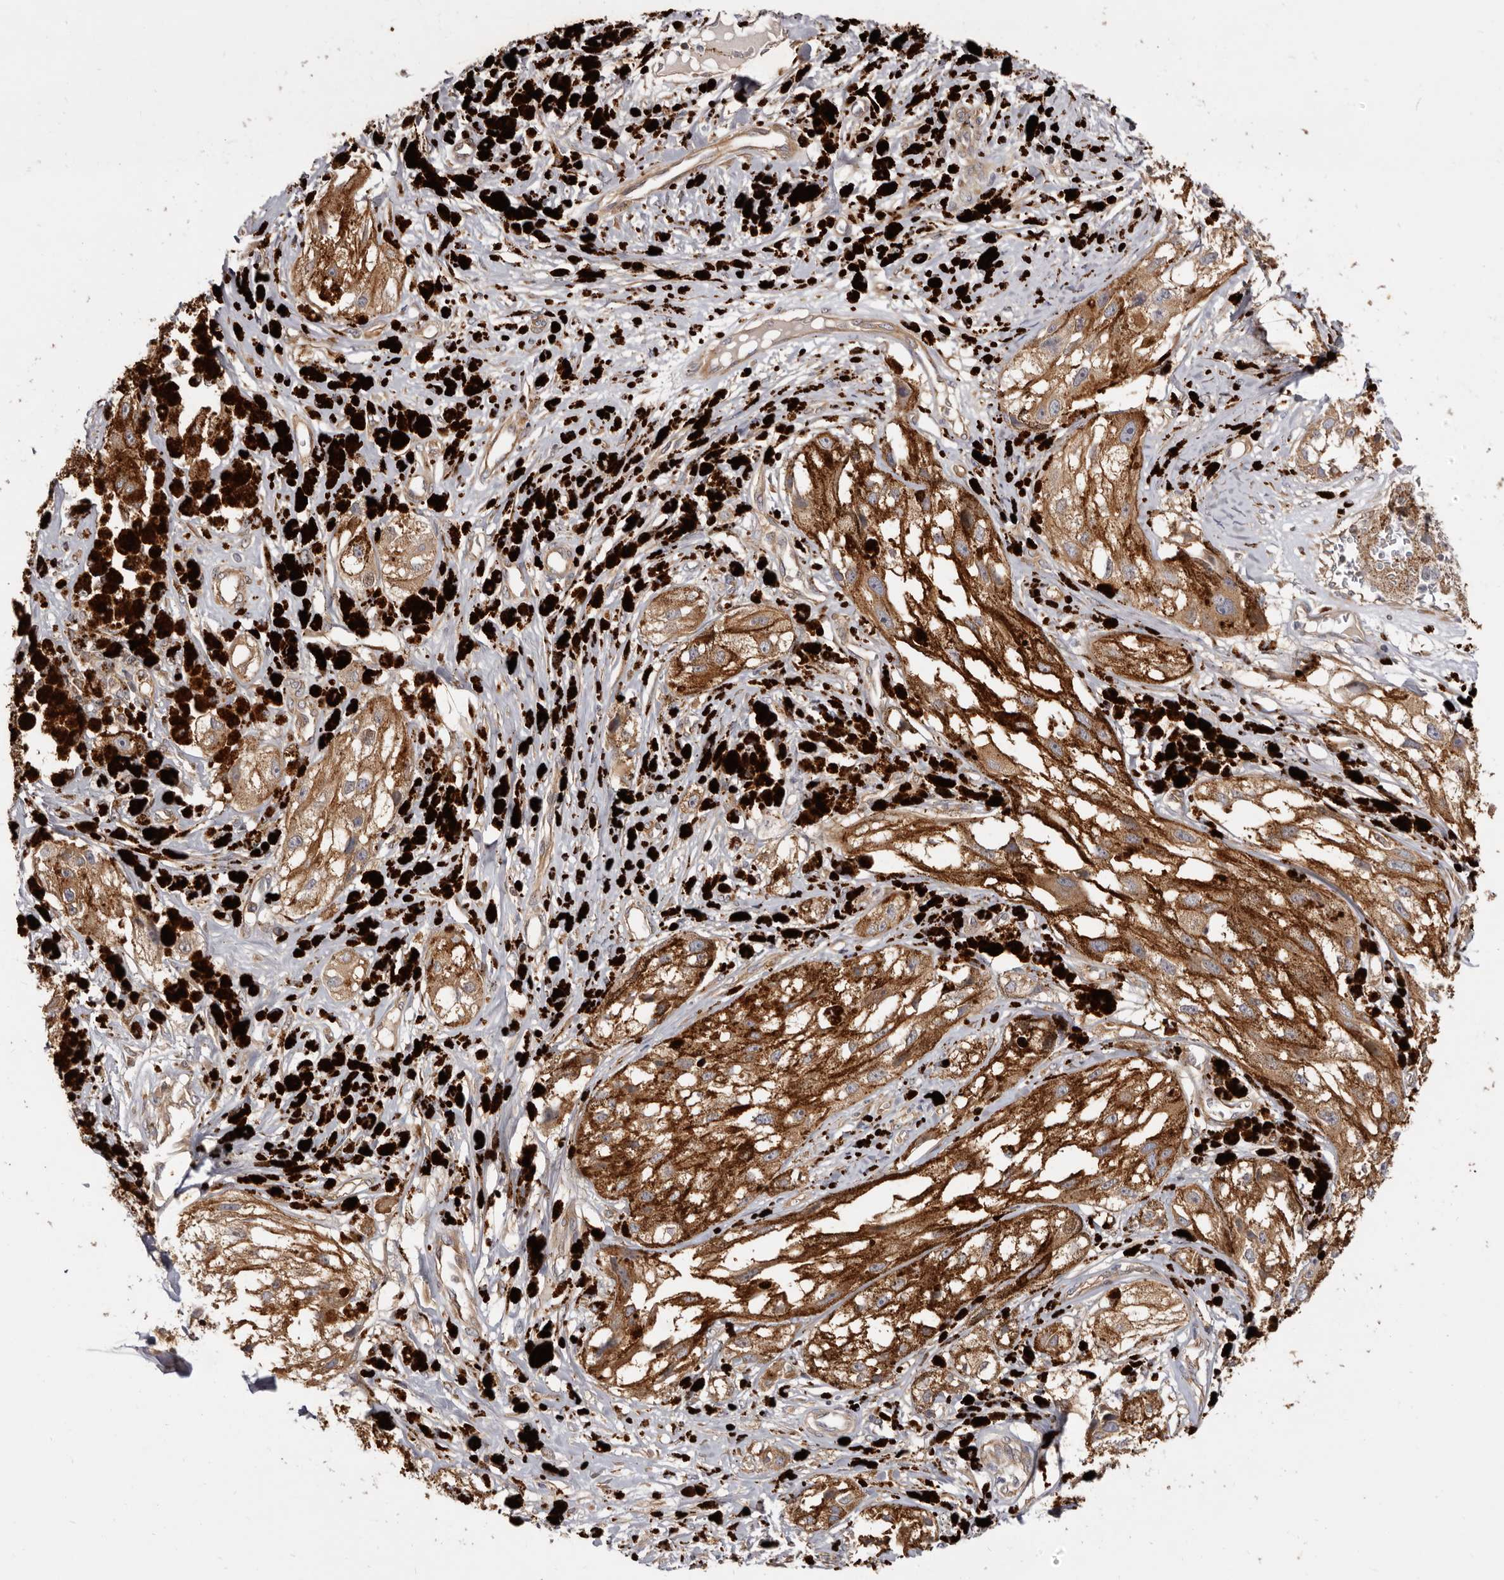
{"staining": {"intensity": "moderate", "quantity": ">75%", "location": "cytoplasmic/membranous"}, "tissue": "melanoma", "cell_type": "Tumor cells", "image_type": "cancer", "snomed": [{"axis": "morphology", "description": "Malignant melanoma, NOS"}, {"axis": "topography", "description": "Skin"}], "caption": "About >75% of tumor cells in human melanoma show moderate cytoplasmic/membranous protein expression as visualized by brown immunohistochemical staining.", "gene": "ADAMTS20", "patient": {"sex": "male", "age": 88}}